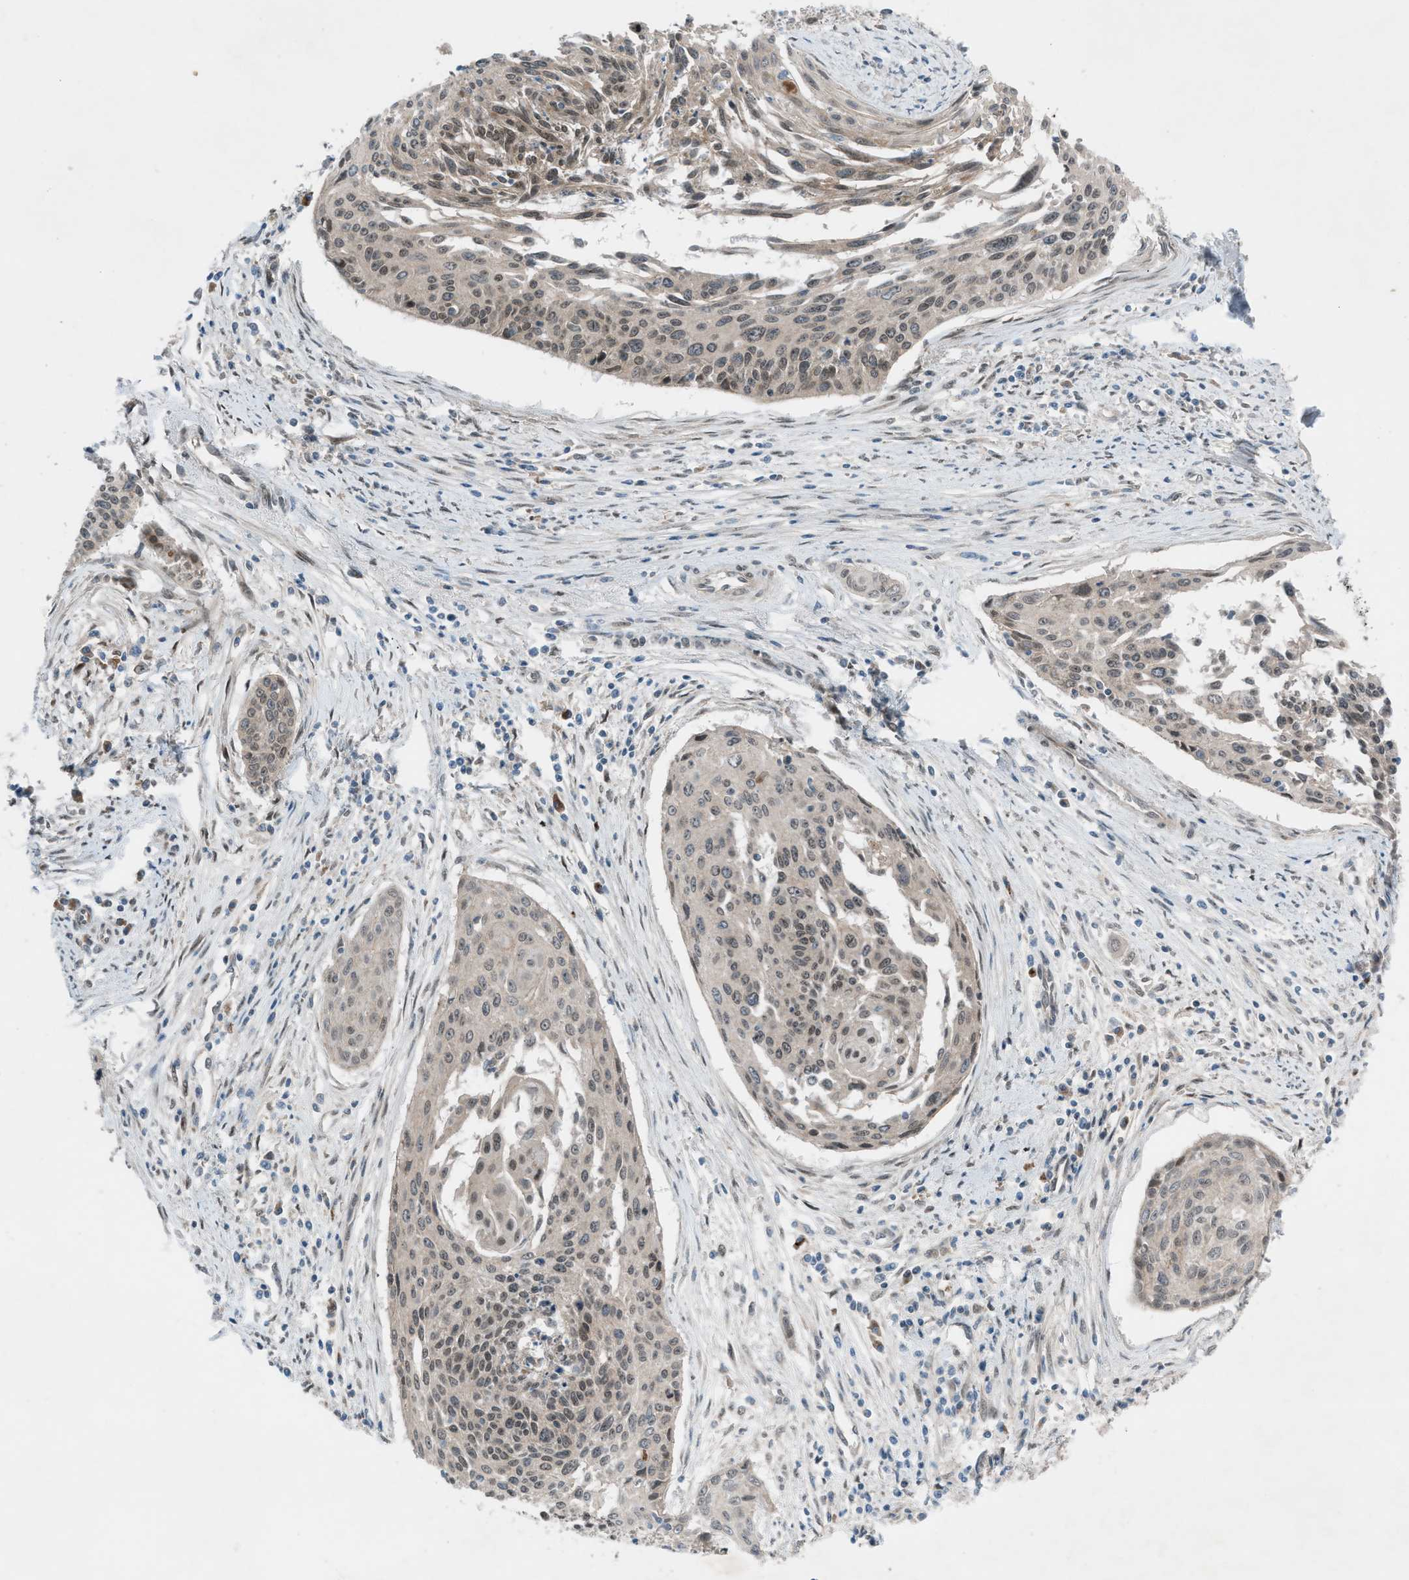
{"staining": {"intensity": "moderate", "quantity": ">75%", "location": "cytoplasmic/membranous,nuclear"}, "tissue": "cervical cancer", "cell_type": "Tumor cells", "image_type": "cancer", "snomed": [{"axis": "morphology", "description": "Squamous cell carcinoma, NOS"}, {"axis": "topography", "description": "Cervix"}], "caption": "Human squamous cell carcinoma (cervical) stained with a protein marker displays moderate staining in tumor cells.", "gene": "DYRK1A", "patient": {"sex": "female", "age": 55}}